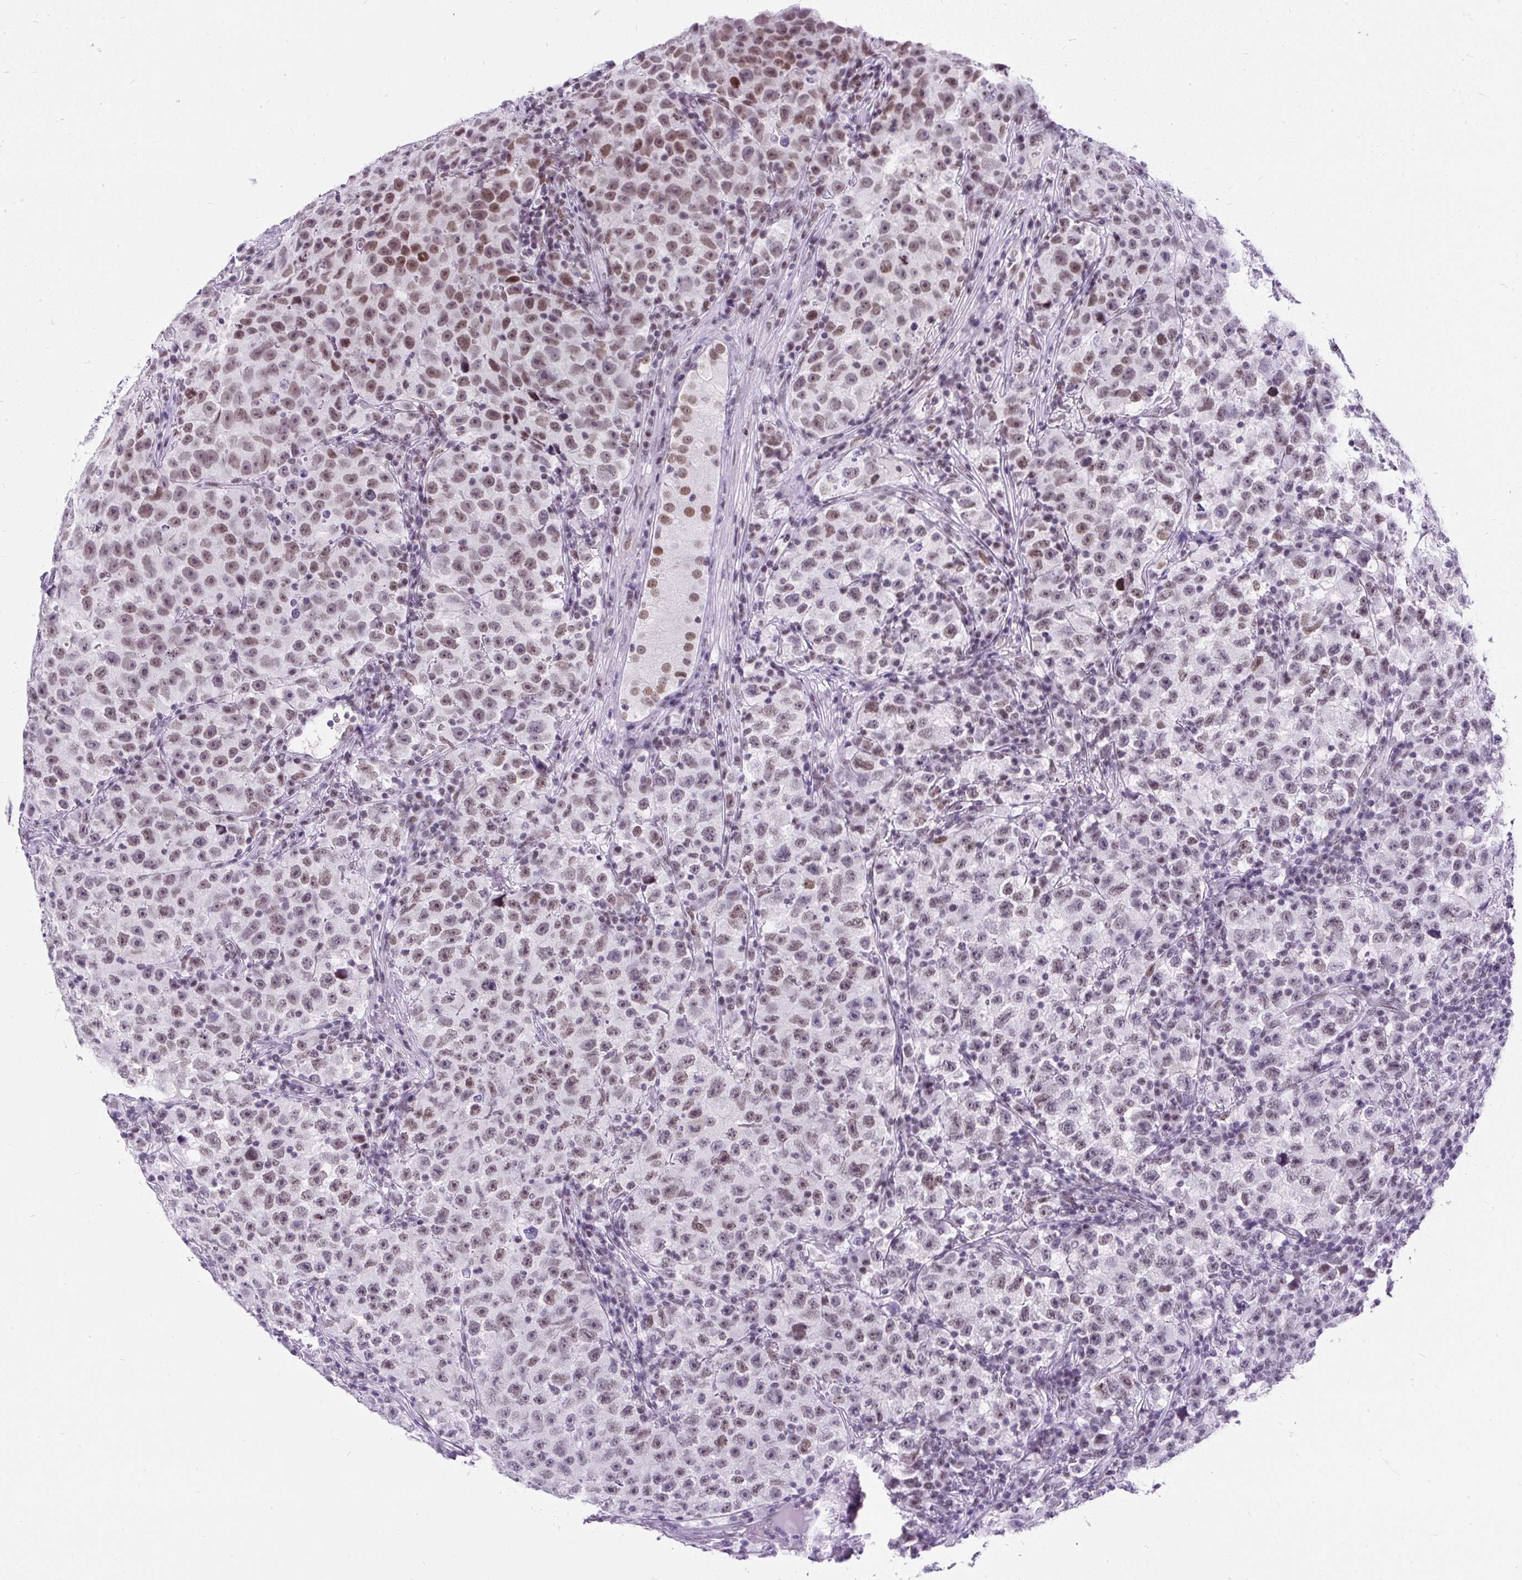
{"staining": {"intensity": "moderate", "quantity": "<25%", "location": "nuclear"}, "tissue": "testis cancer", "cell_type": "Tumor cells", "image_type": "cancer", "snomed": [{"axis": "morphology", "description": "Seminoma, NOS"}, {"axis": "topography", "description": "Testis"}], "caption": "DAB (3,3'-diaminobenzidine) immunohistochemical staining of testis cancer demonstrates moderate nuclear protein positivity in about <25% of tumor cells. The protein of interest is stained brown, and the nuclei are stained in blue (DAB IHC with brightfield microscopy, high magnification).", "gene": "PLCXD2", "patient": {"sex": "male", "age": 22}}